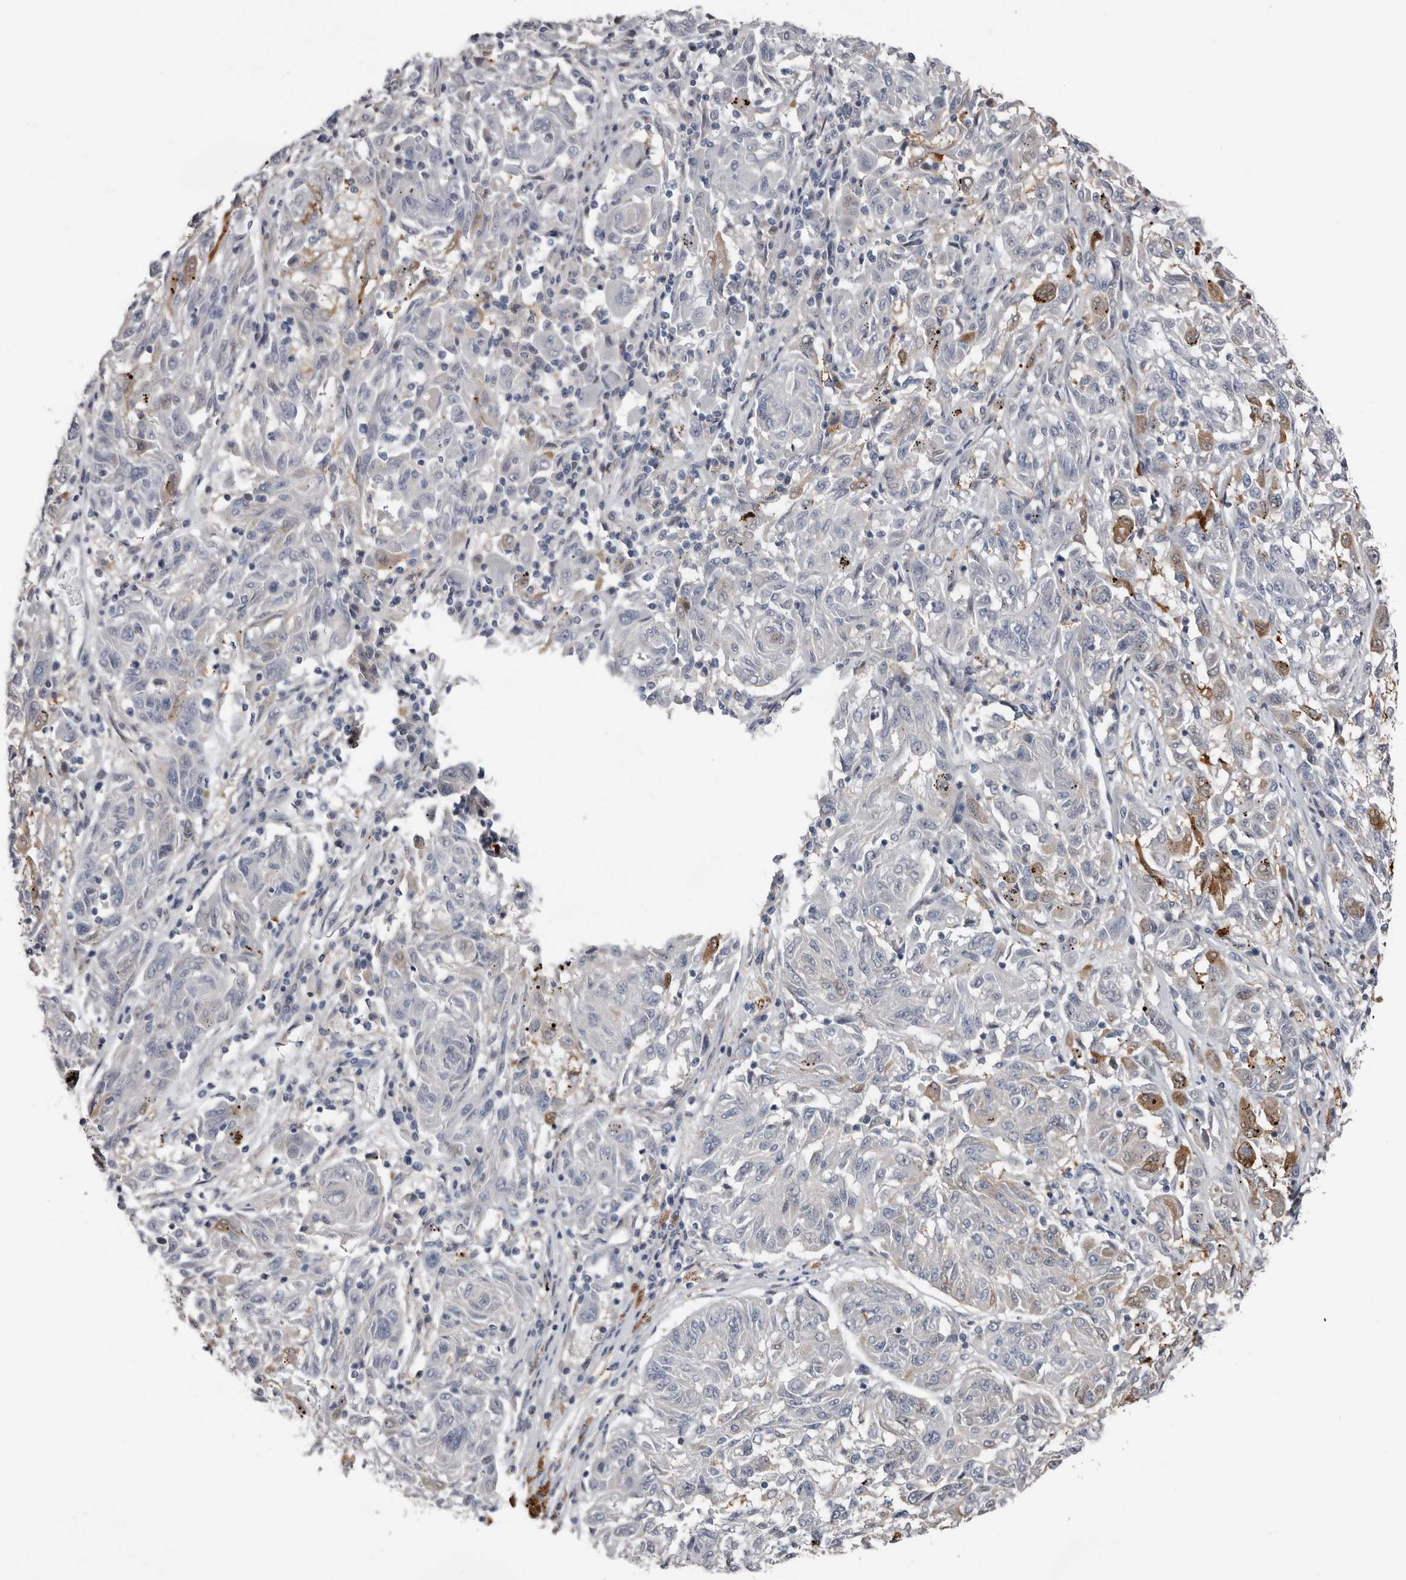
{"staining": {"intensity": "negative", "quantity": "none", "location": "none"}, "tissue": "melanoma", "cell_type": "Tumor cells", "image_type": "cancer", "snomed": [{"axis": "morphology", "description": "Malignant melanoma, NOS"}, {"axis": "topography", "description": "Skin"}], "caption": "Malignant melanoma was stained to show a protein in brown. There is no significant expression in tumor cells.", "gene": "FABP7", "patient": {"sex": "male", "age": 53}}